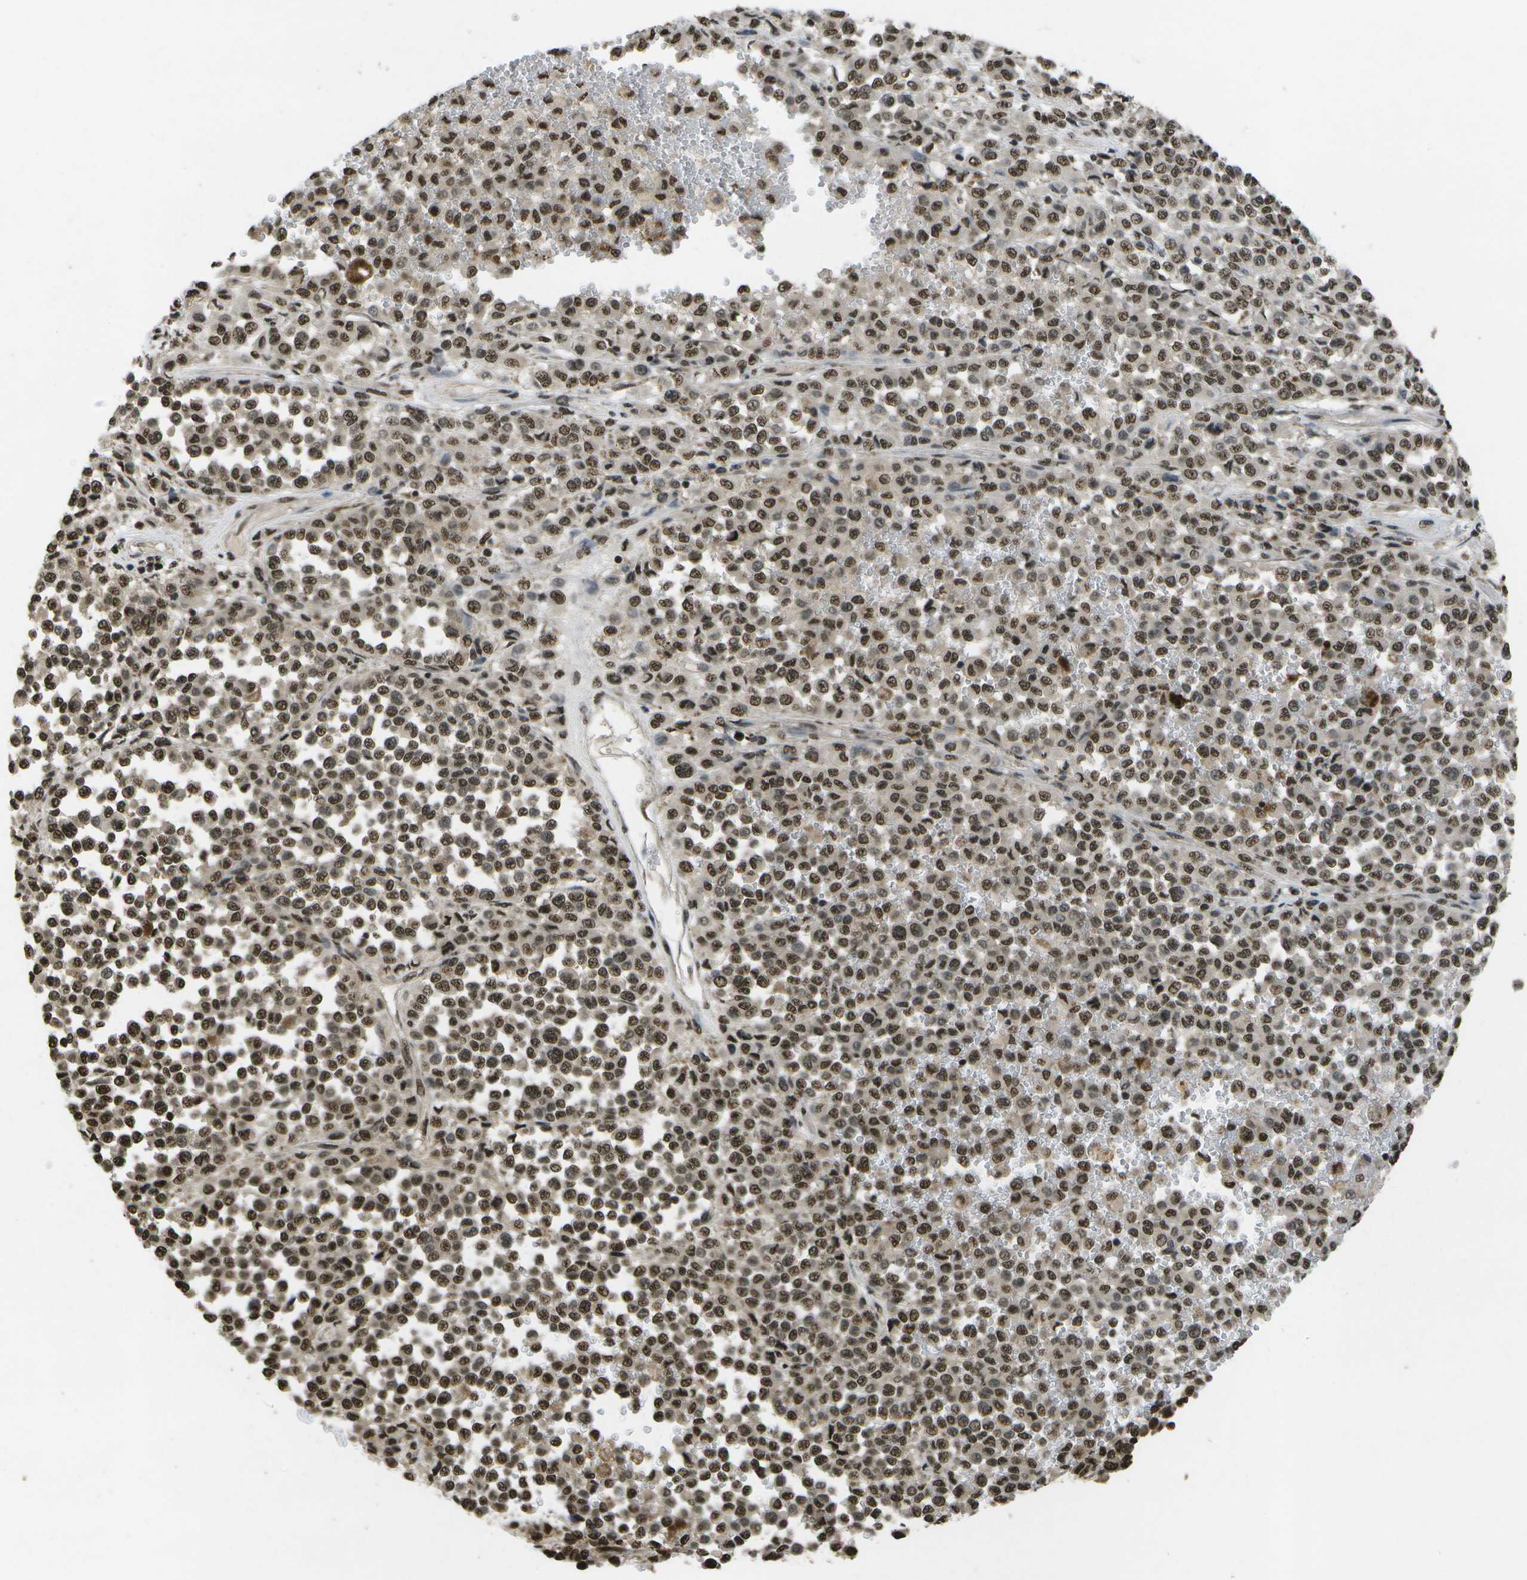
{"staining": {"intensity": "moderate", "quantity": ">75%", "location": "nuclear"}, "tissue": "melanoma", "cell_type": "Tumor cells", "image_type": "cancer", "snomed": [{"axis": "morphology", "description": "Malignant melanoma, Metastatic site"}, {"axis": "topography", "description": "Pancreas"}], "caption": "Human malignant melanoma (metastatic site) stained with a brown dye shows moderate nuclear positive expression in approximately >75% of tumor cells.", "gene": "SPEN", "patient": {"sex": "female", "age": 30}}